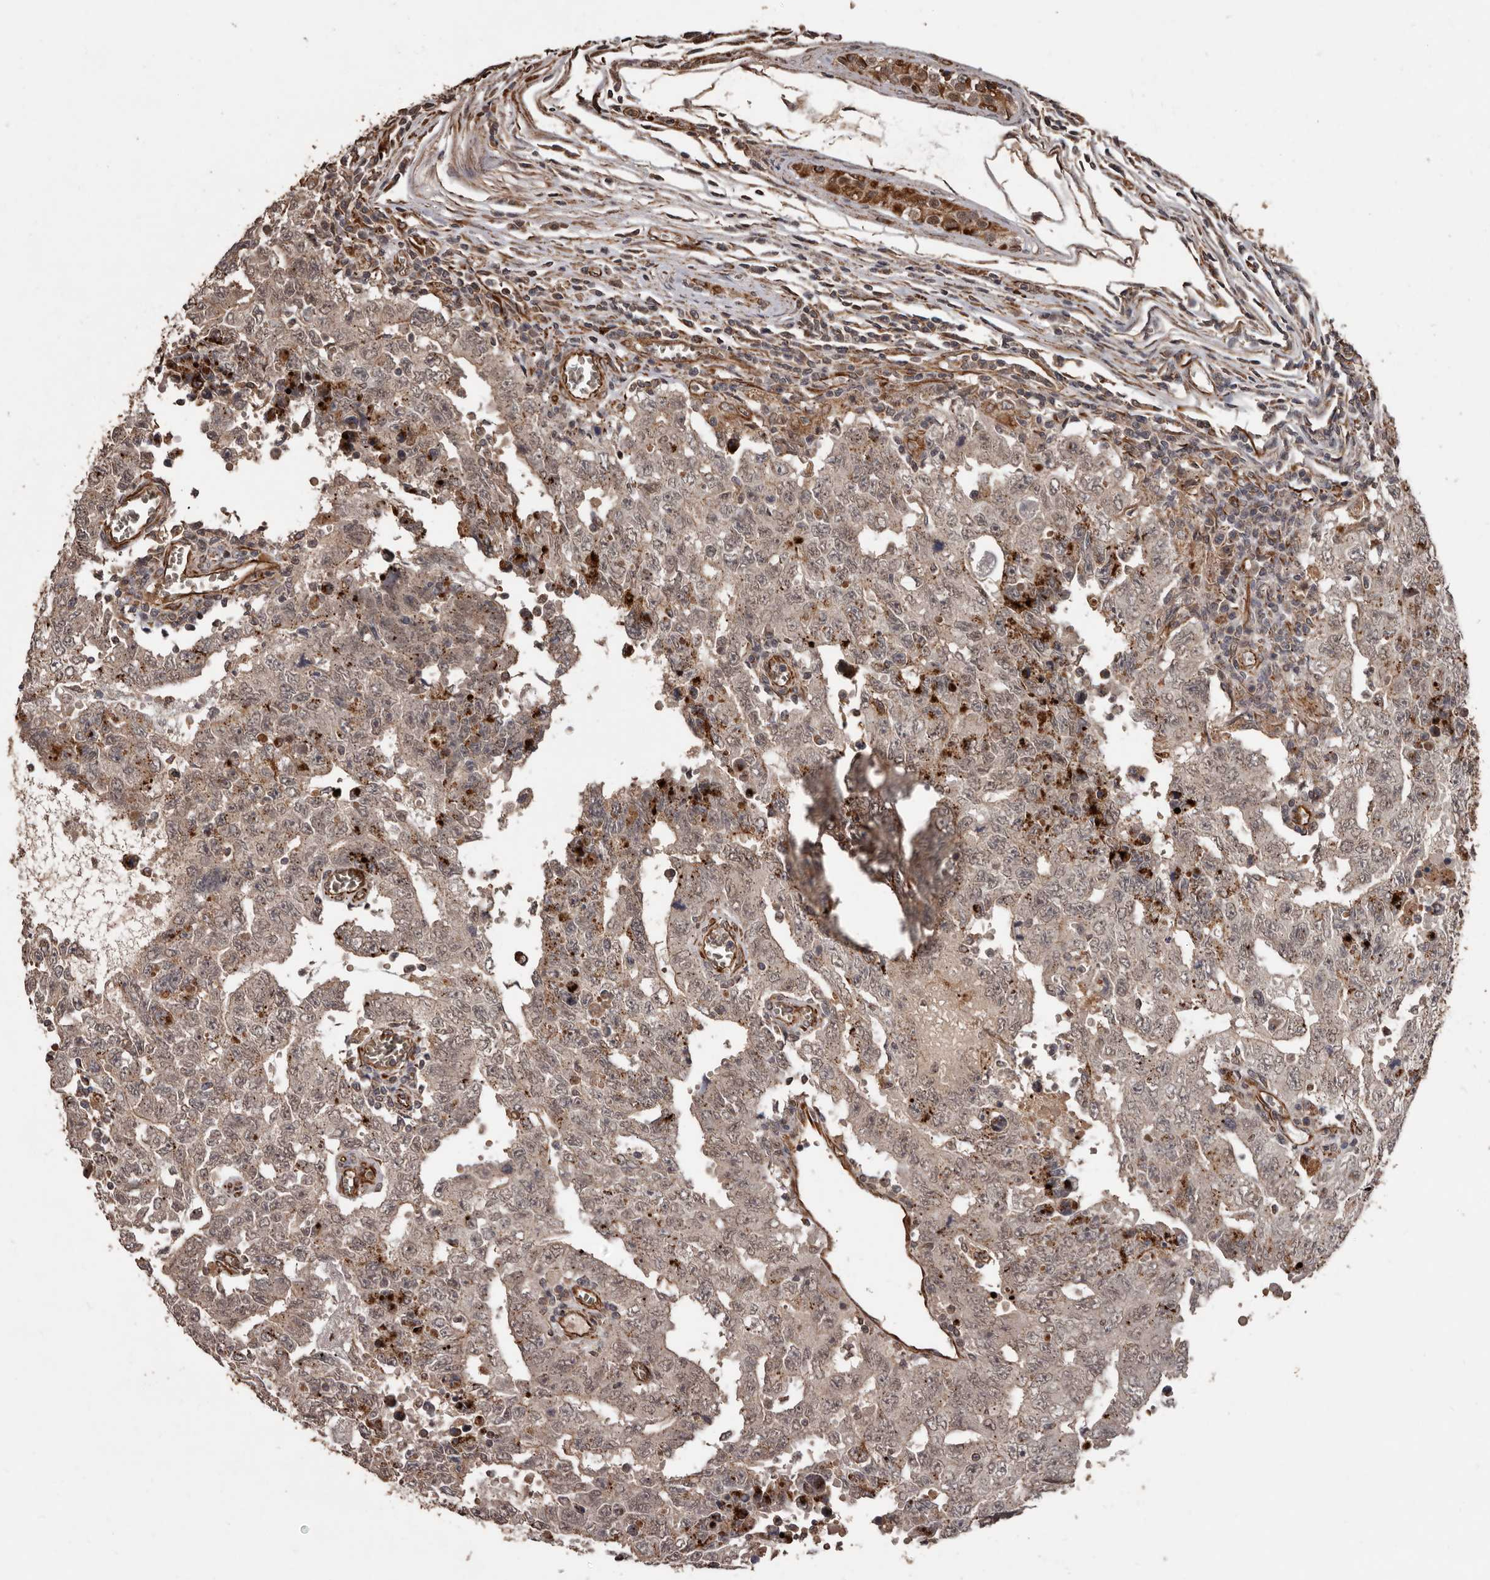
{"staining": {"intensity": "weak", "quantity": ">75%", "location": "cytoplasmic/membranous,nuclear"}, "tissue": "testis cancer", "cell_type": "Tumor cells", "image_type": "cancer", "snomed": [{"axis": "morphology", "description": "Carcinoma, Embryonal, NOS"}, {"axis": "topography", "description": "Testis"}], "caption": "Immunohistochemistry histopathology image of testis cancer stained for a protein (brown), which displays low levels of weak cytoplasmic/membranous and nuclear staining in about >75% of tumor cells.", "gene": "BRAT1", "patient": {"sex": "male", "age": 26}}